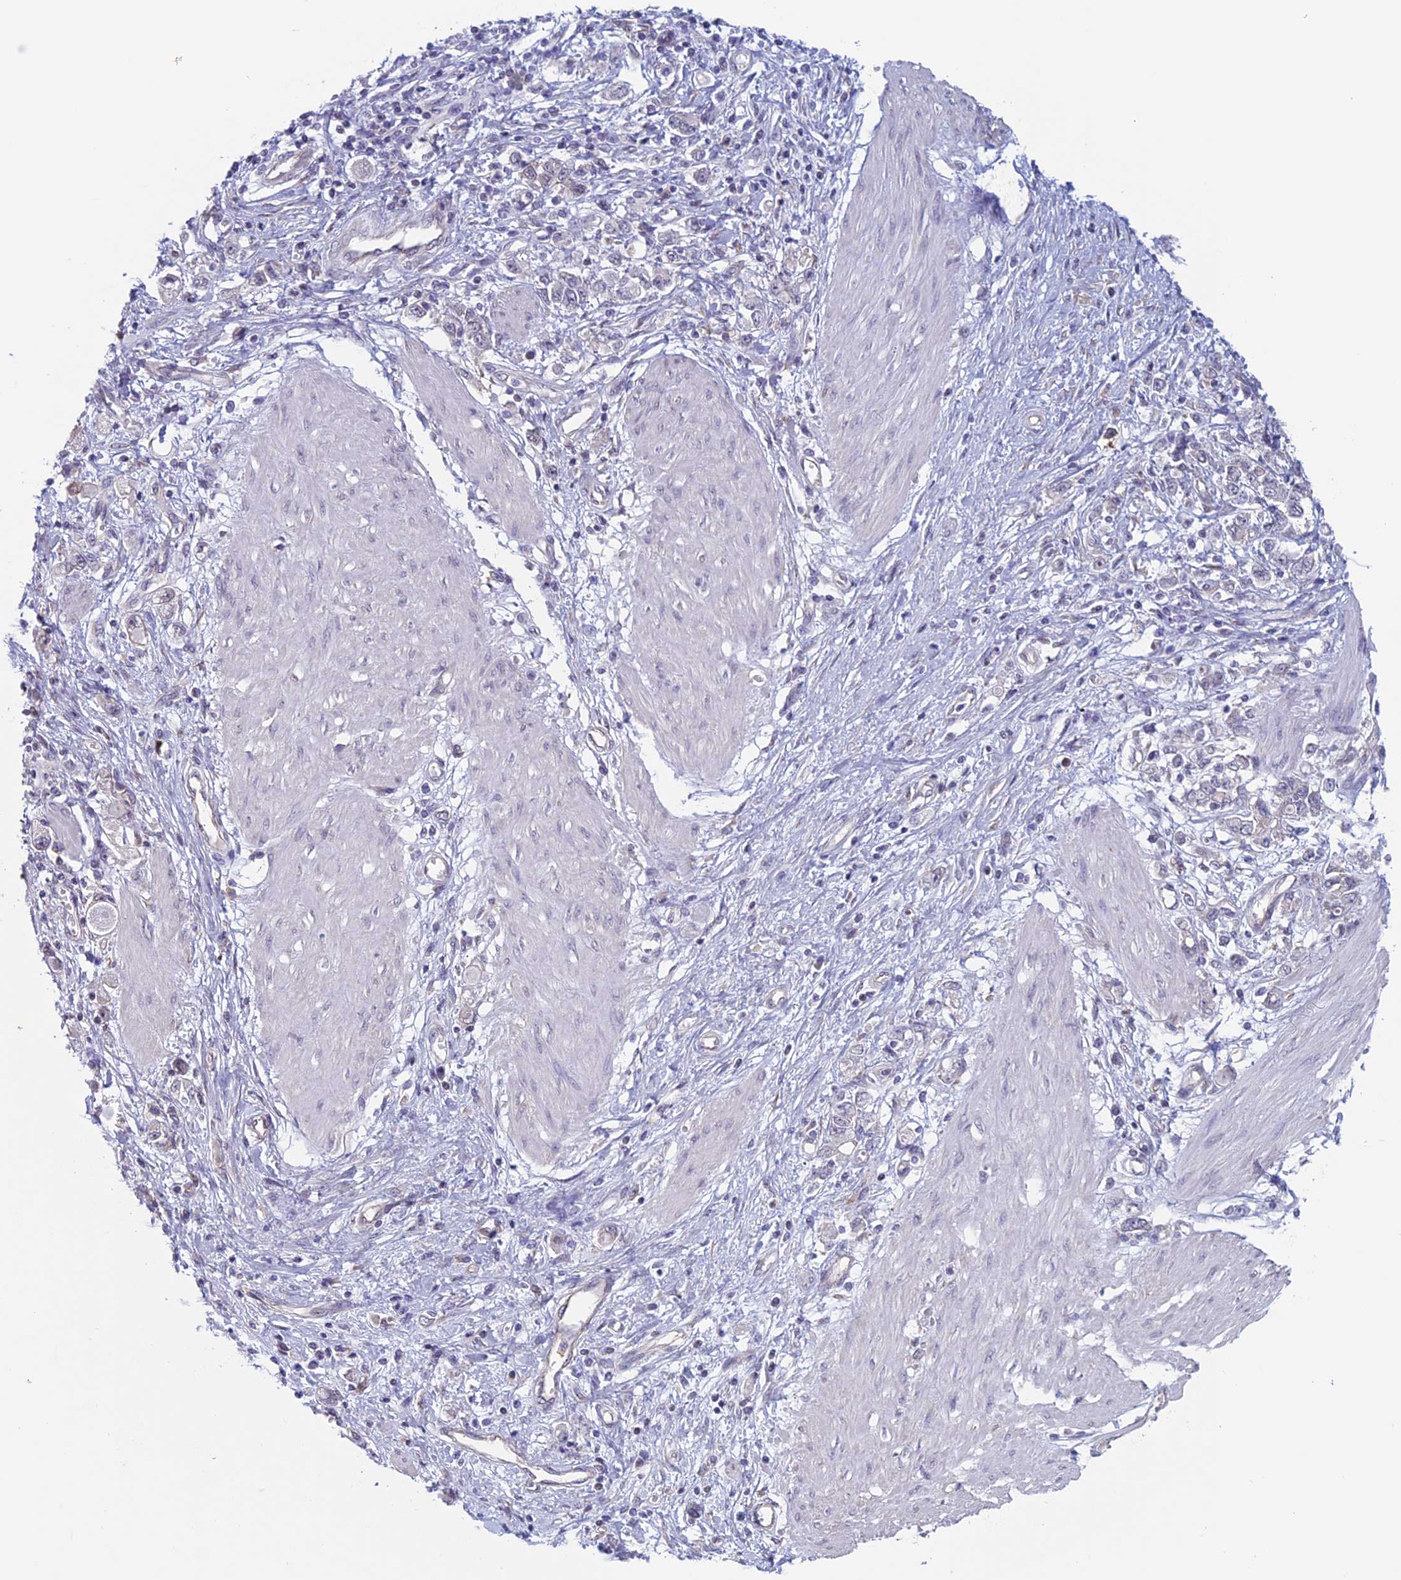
{"staining": {"intensity": "negative", "quantity": "none", "location": "none"}, "tissue": "stomach cancer", "cell_type": "Tumor cells", "image_type": "cancer", "snomed": [{"axis": "morphology", "description": "Adenocarcinoma, NOS"}, {"axis": "topography", "description": "Stomach"}], "caption": "Immunohistochemical staining of stomach adenocarcinoma shows no significant expression in tumor cells.", "gene": "SLC1A6", "patient": {"sex": "female", "age": 76}}